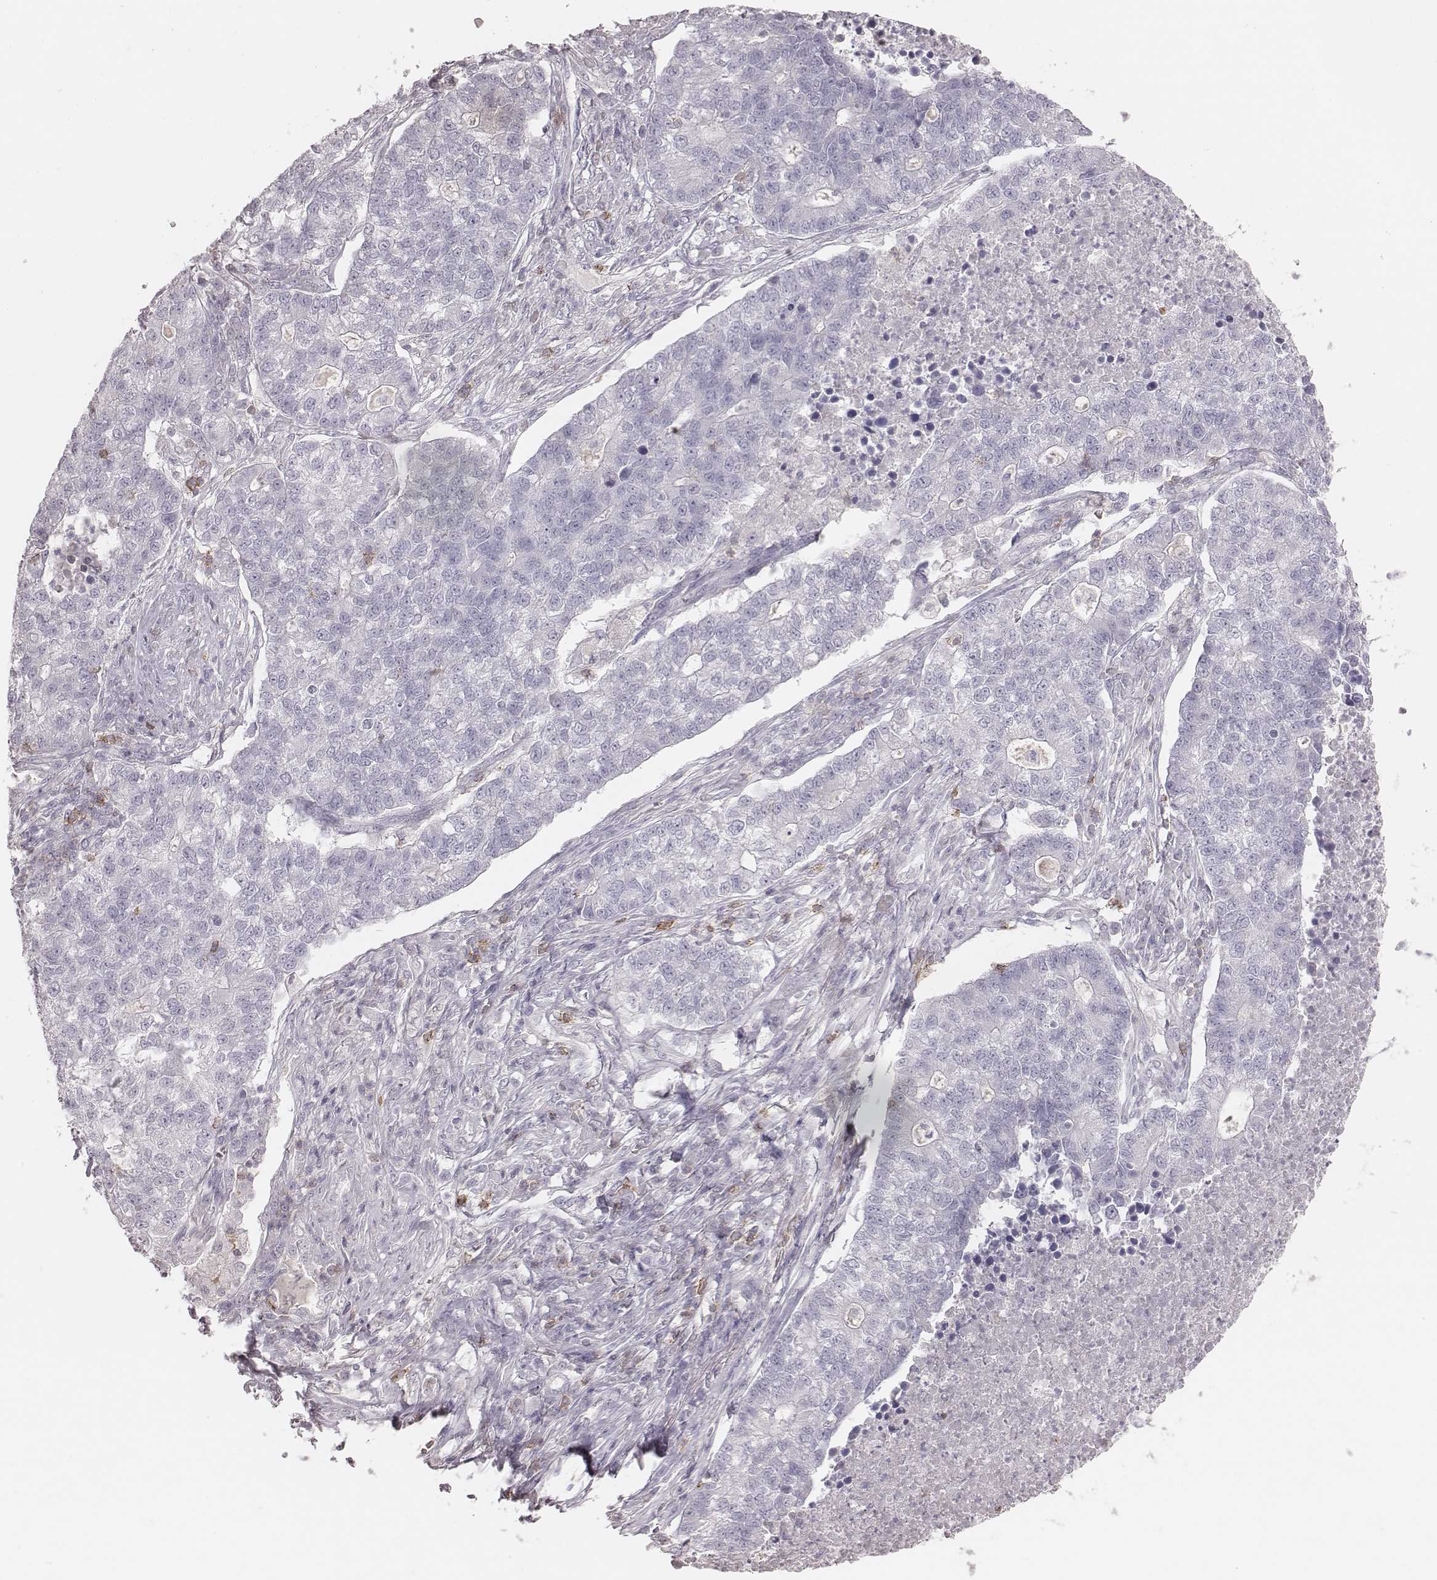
{"staining": {"intensity": "negative", "quantity": "none", "location": "none"}, "tissue": "lung cancer", "cell_type": "Tumor cells", "image_type": "cancer", "snomed": [{"axis": "morphology", "description": "Adenocarcinoma, NOS"}, {"axis": "topography", "description": "Lung"}], "caption": "An immunohistochemistry photomicrograph of lung cancer (adenocarcinoma) is shown. There is no staining in tumor cells of lung cancer (adenocarcinoma).", "gene": "PDCD1", "patient": {"sex": "male", "age": 57}}